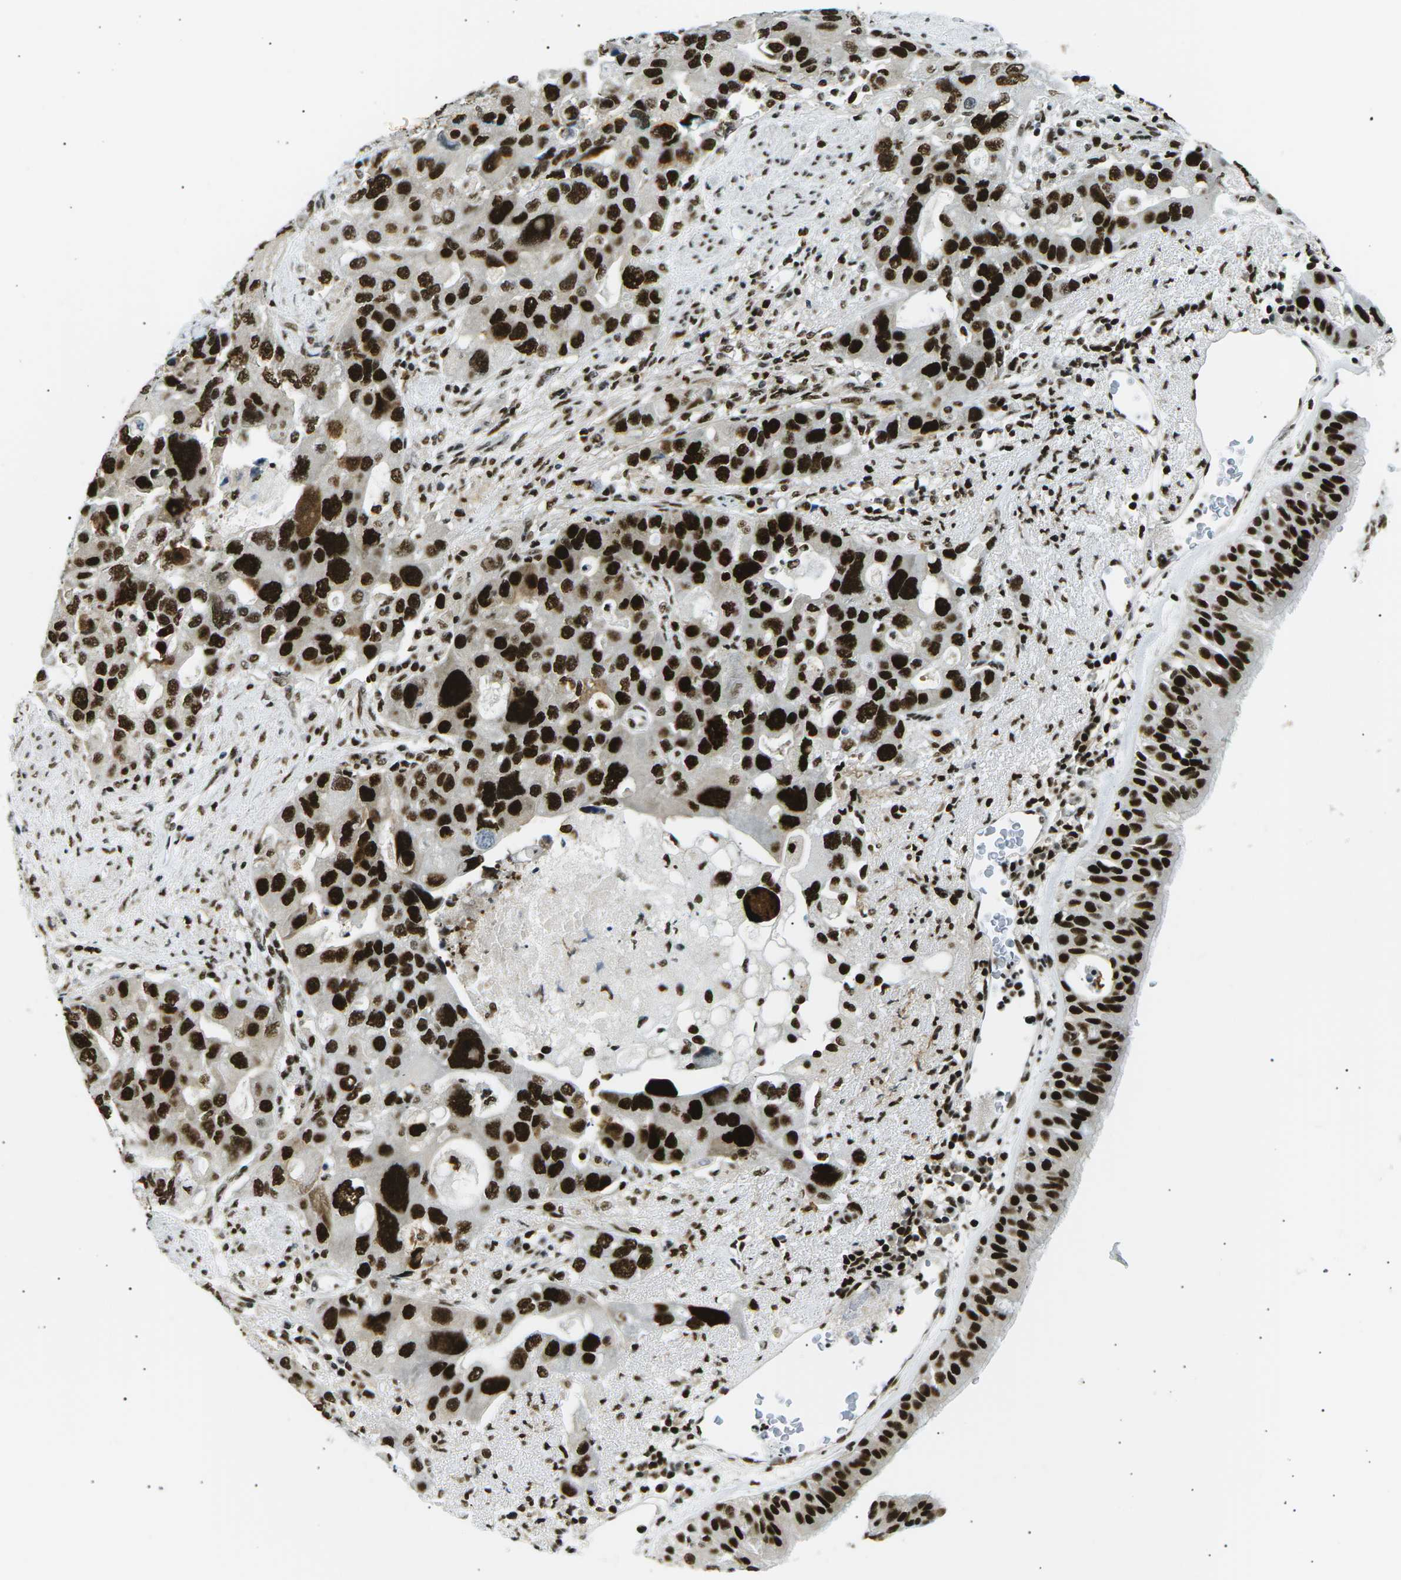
{"staining": {"intensity": "strong", "quantity": ">75%", "location": "nuclear"}, "tissue": "bronchus", "cell_type": "Respiratory epithelial cells", "image_type": "normal", "snomed": [{"axis": "morphology", "description": "Normal tissue, NOS"}, {"axis": "morphology", "description": "Adenocarcinoma, NOS"}, {"axis": "morphology", "description": "Adenocarcinoma, metastatic, NOS"}, {"axis": "topography", "description": "Lymph node"}, {"axis": "topography", "description": "Bronchus"}, {"axis": "topography", "description": "Lung"}], "caption": "DAB immunohistochemical staining of normal human bronchus shows strong nuclear protein staining in approximately >75% of respiratory epithelial cells.", "gene": "RPA2", "patient": {"sex": "female", "age": 54}}